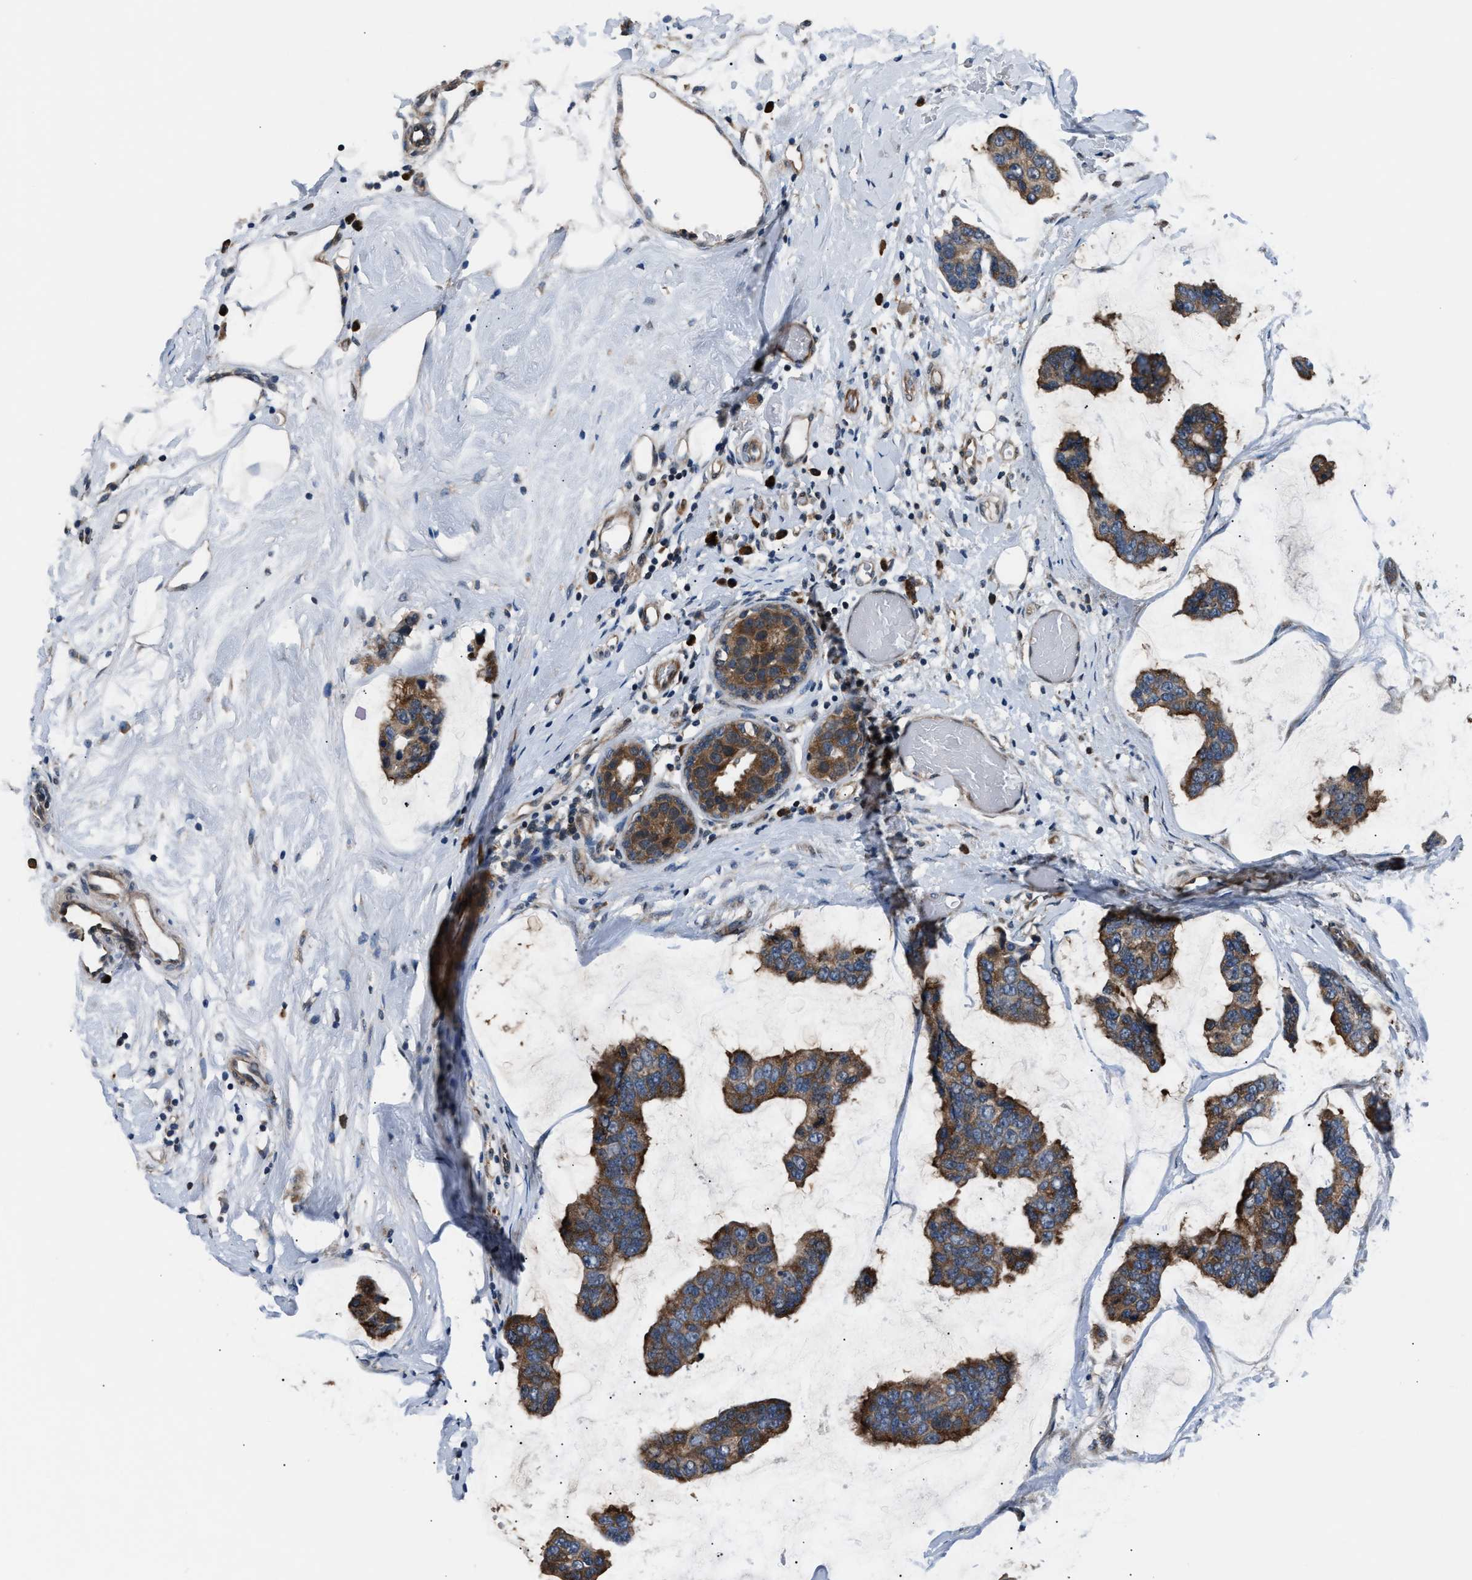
{"staining": {"intensity": "moderate", "quantity": ">75%", "location": "cytoplasmic/membranous"}, "tissue": "breast cancer", "cell_type": "Tumor cells", "image_type": "cancer", "snomed": [{"axis": "morphology", "description": "Normal tissue, NOS"}, {"axis": "morphology", "description": "Duct carcinoma"}, {"axis": "topography", "description": "Breast"}], "caption": "This histopathology image demonstrates IHC staining of human breast cancer, with medium moderate cytoplasmic/membranous staining in approximately >75% of tumor cells.", "gene": "IMPDH2", "patient": {"sex": "female", "age": 50}}